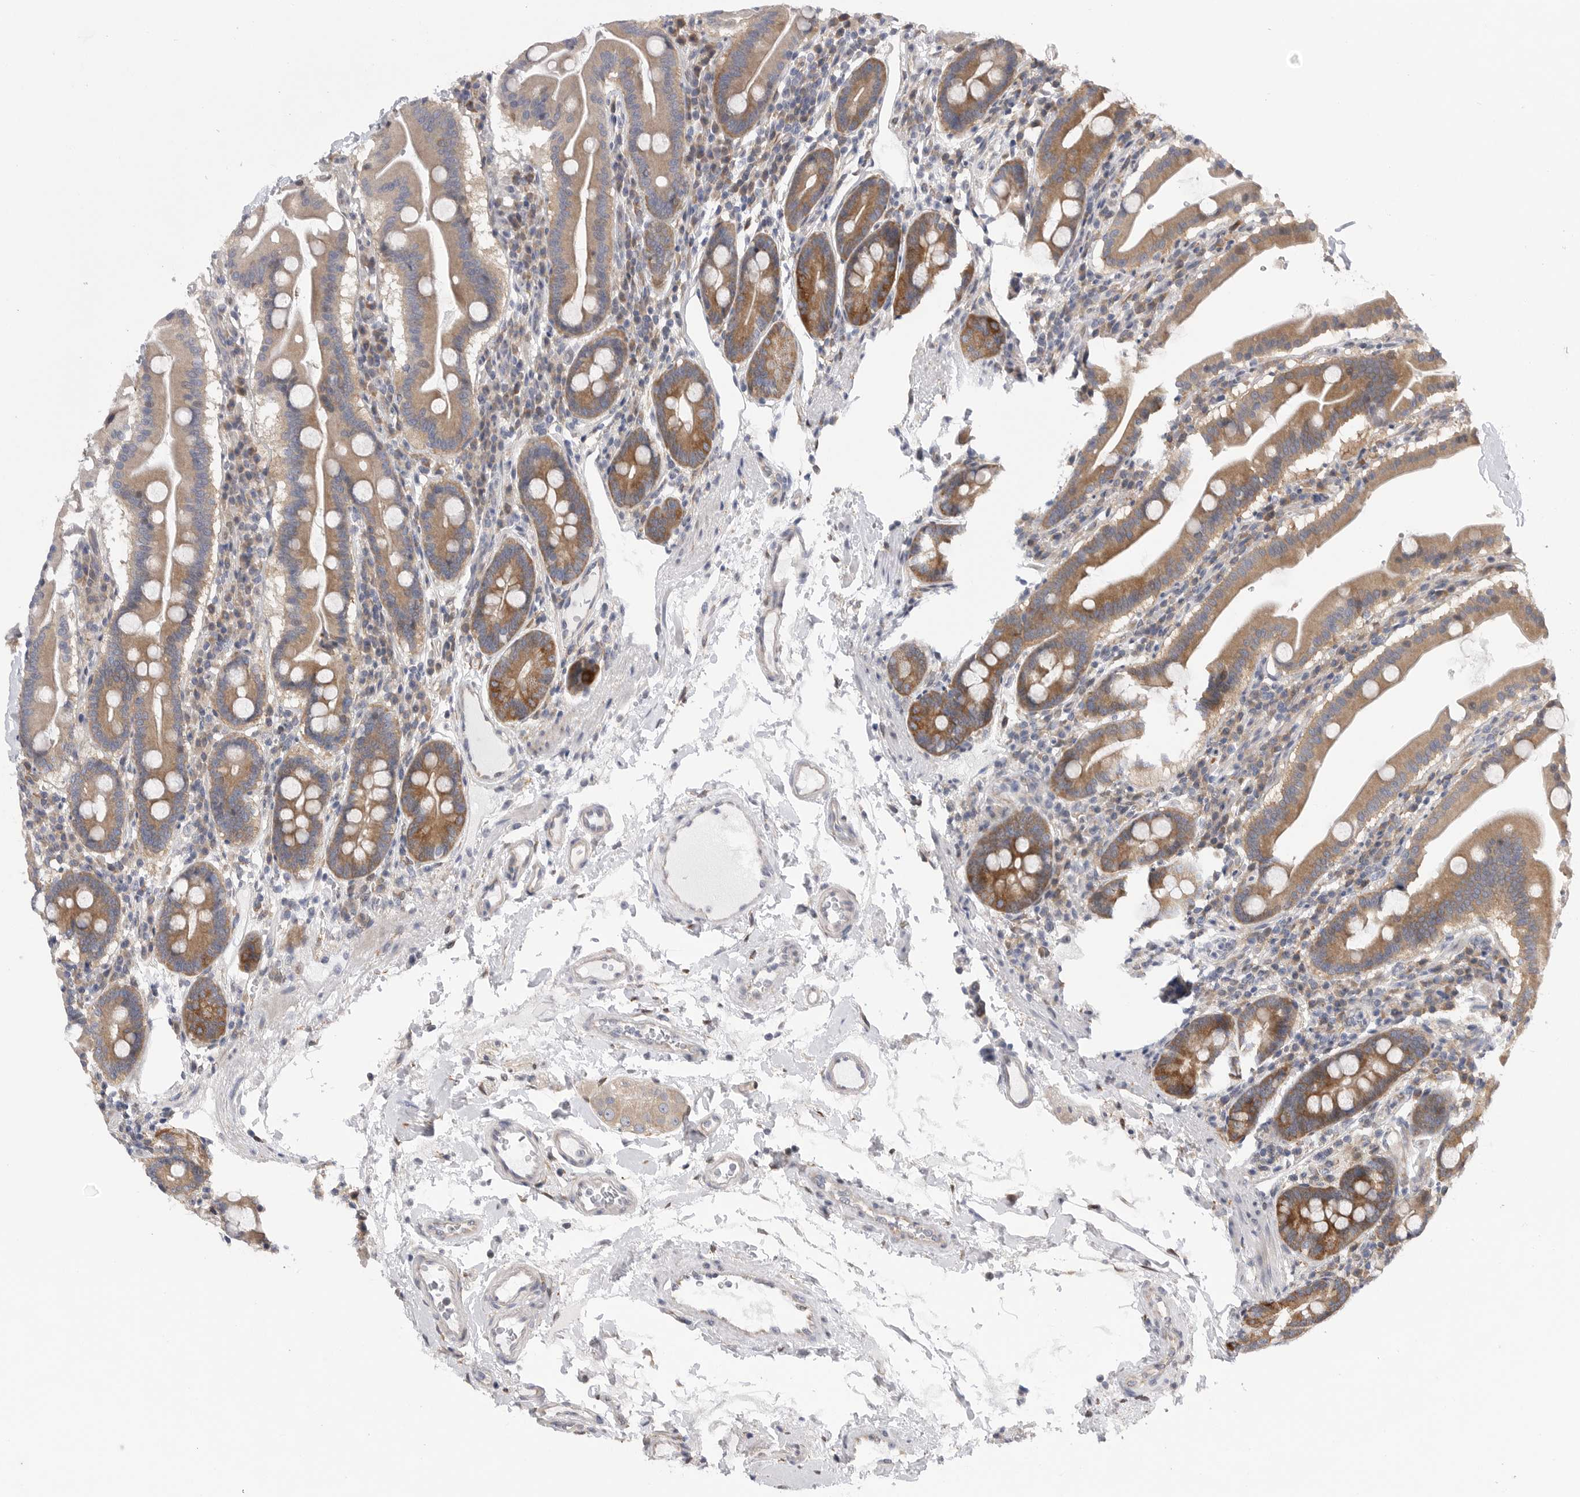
{"staining": {"intensity": "moderate", "quantity": ">75%", "location": "cytoplasmic/membranous"}, "tissue": "duodenum", "cell_type": "Glandular cells", "image_type": "normal", "snomed": [{"axis": "morphology", "description": "Normal tissue, NOS"}, {"axis": "morphology", "description": "Adenocarcinoma, NOS"}, {"axis": "topography", "description": "Pancreas"}, {"axis": "topography", "description": "Duodenum"}], "caption": "This image displays unremarkable duodenum stained with immunohistochemistry to label a protein in brown. The cytoplasmic/membranous of glandular cells show moderate positivity for the protein. Nuclei are counter-stained blue.", "gene": "FBXO43", "patient": {"sex": "male", "age": 50}}